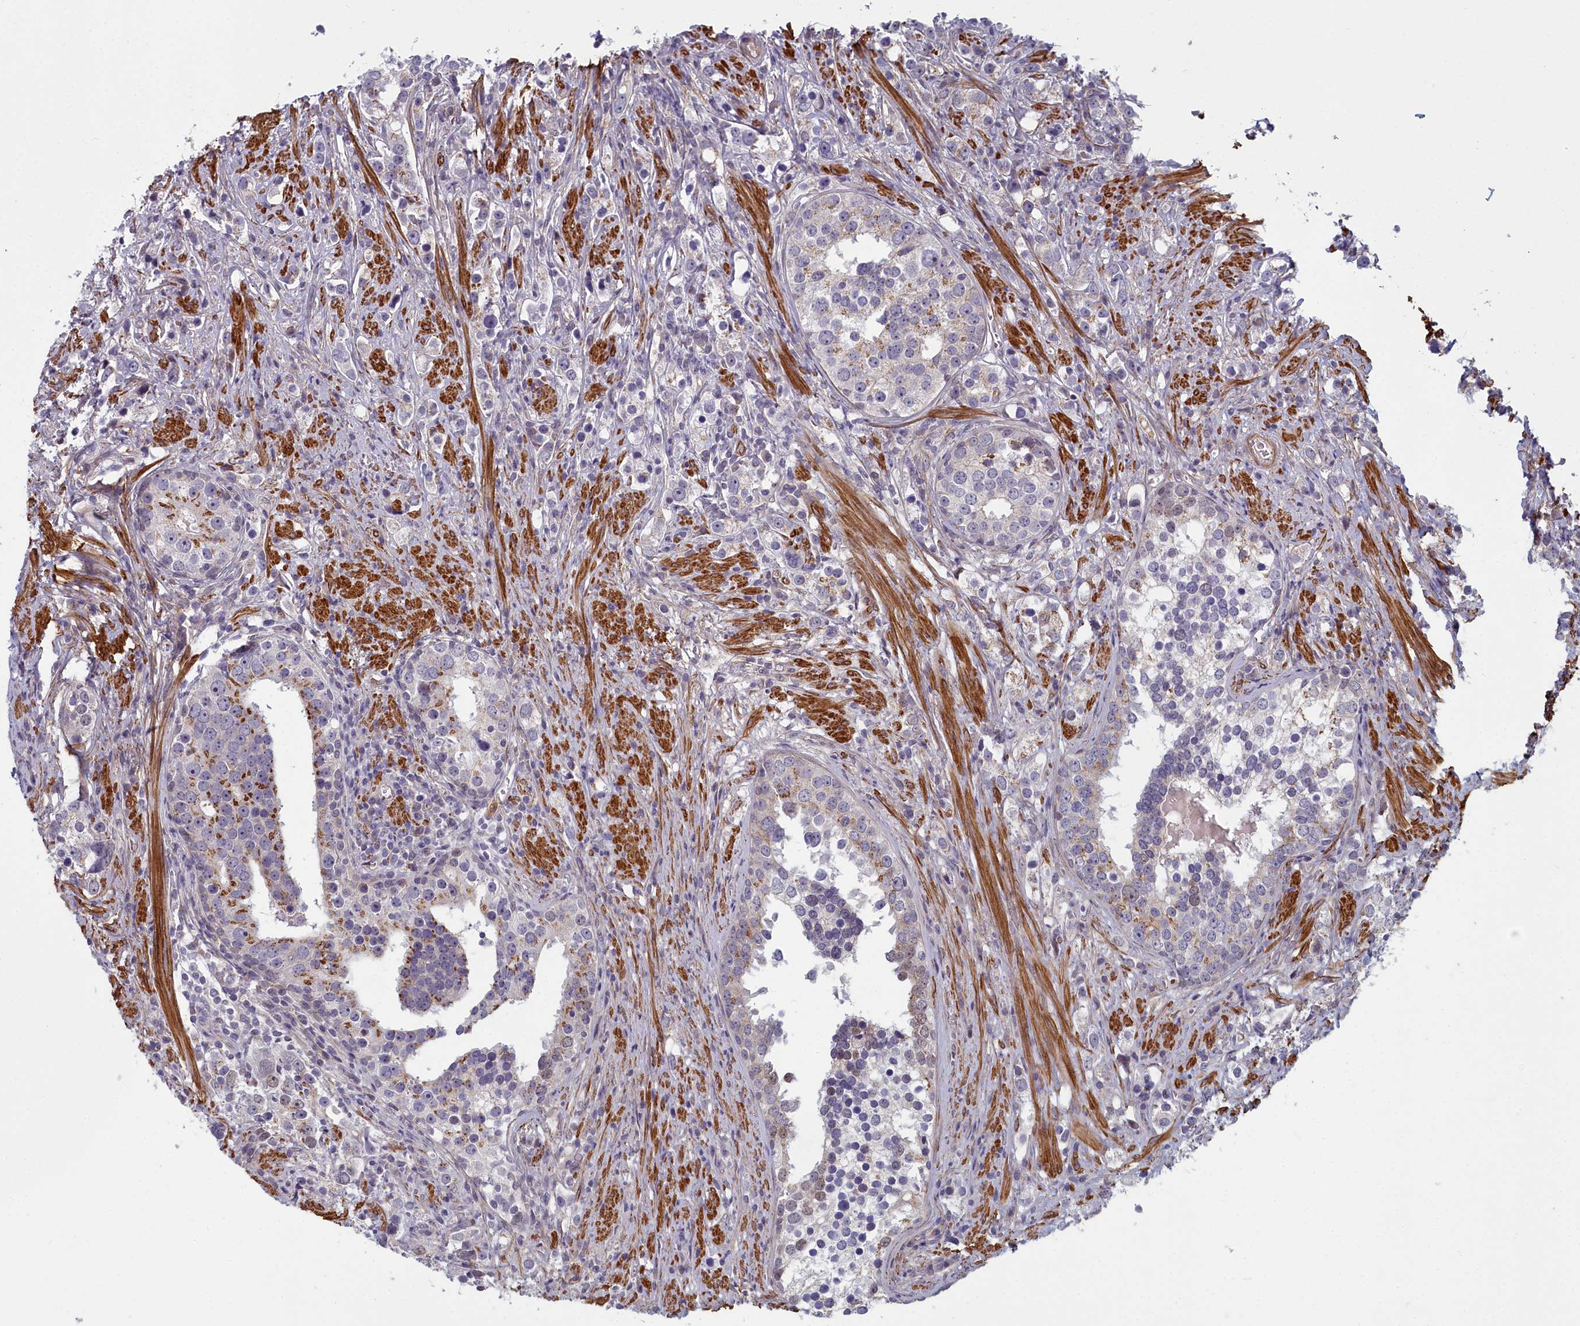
{"staining": {"intensity": "moderate", "quantity": "<25%", "location": "cytoplasmic/membranous,nuclear"}, "tissue": "prostate cancer", "cell_type": "Tumor cells", "image_type": "cancer", "snomed": [{"axis": "morphology", "description": "Adenocarcinoma, High grade"}, {"axis": "topography", "description": "Prostate"}], "caption": "This is a histology image of immunohistochemistry (IHC) staining of prostate adenocarcinoma (high-grade), which shows moderate staining in the cytoplasmic/membranous and nuclear of tumor cells.", "gene": "ZNF626", "patient": {"sex": "male", "age": 71}}